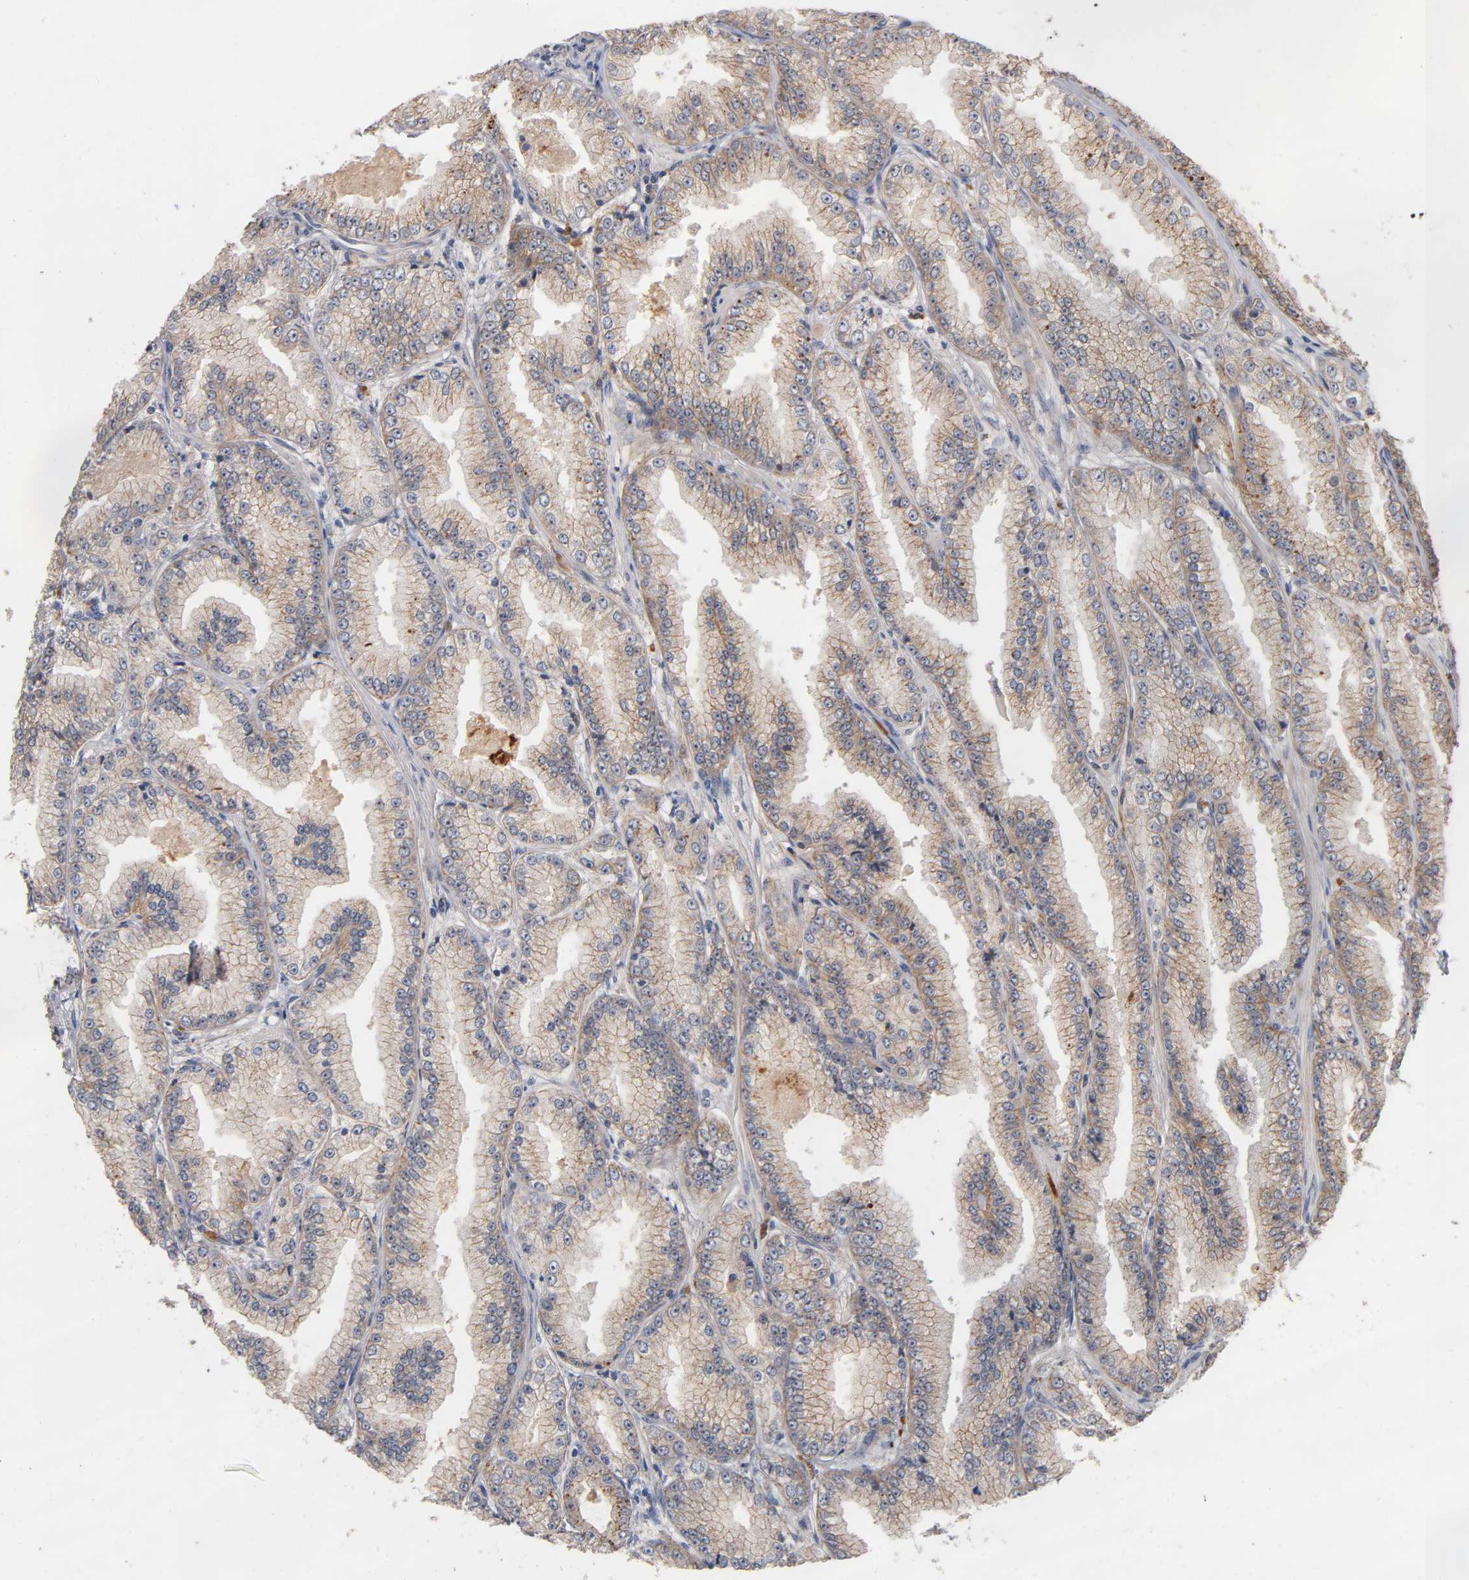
{"staining": {"intensity": "moderate", "quantity": ">75%", "location": "cytoplasmic/membranous"}, "tissue": "prostate cancer", "cell_type": "Tumor cells", "image_type": "cancer", "snomed": [{"axis": "morphology", "description": "Adenocarcinoma, High grade"}, {"axis": "topography", "description": "Prostate"}], "caption": "Protein expression analysis of prostate cancer displays moderate cytoplasmic/membranous expression in about >75% of tumor cells.", "gene": "PDZD11", "patient": {"sex": "male", "age": 61}}